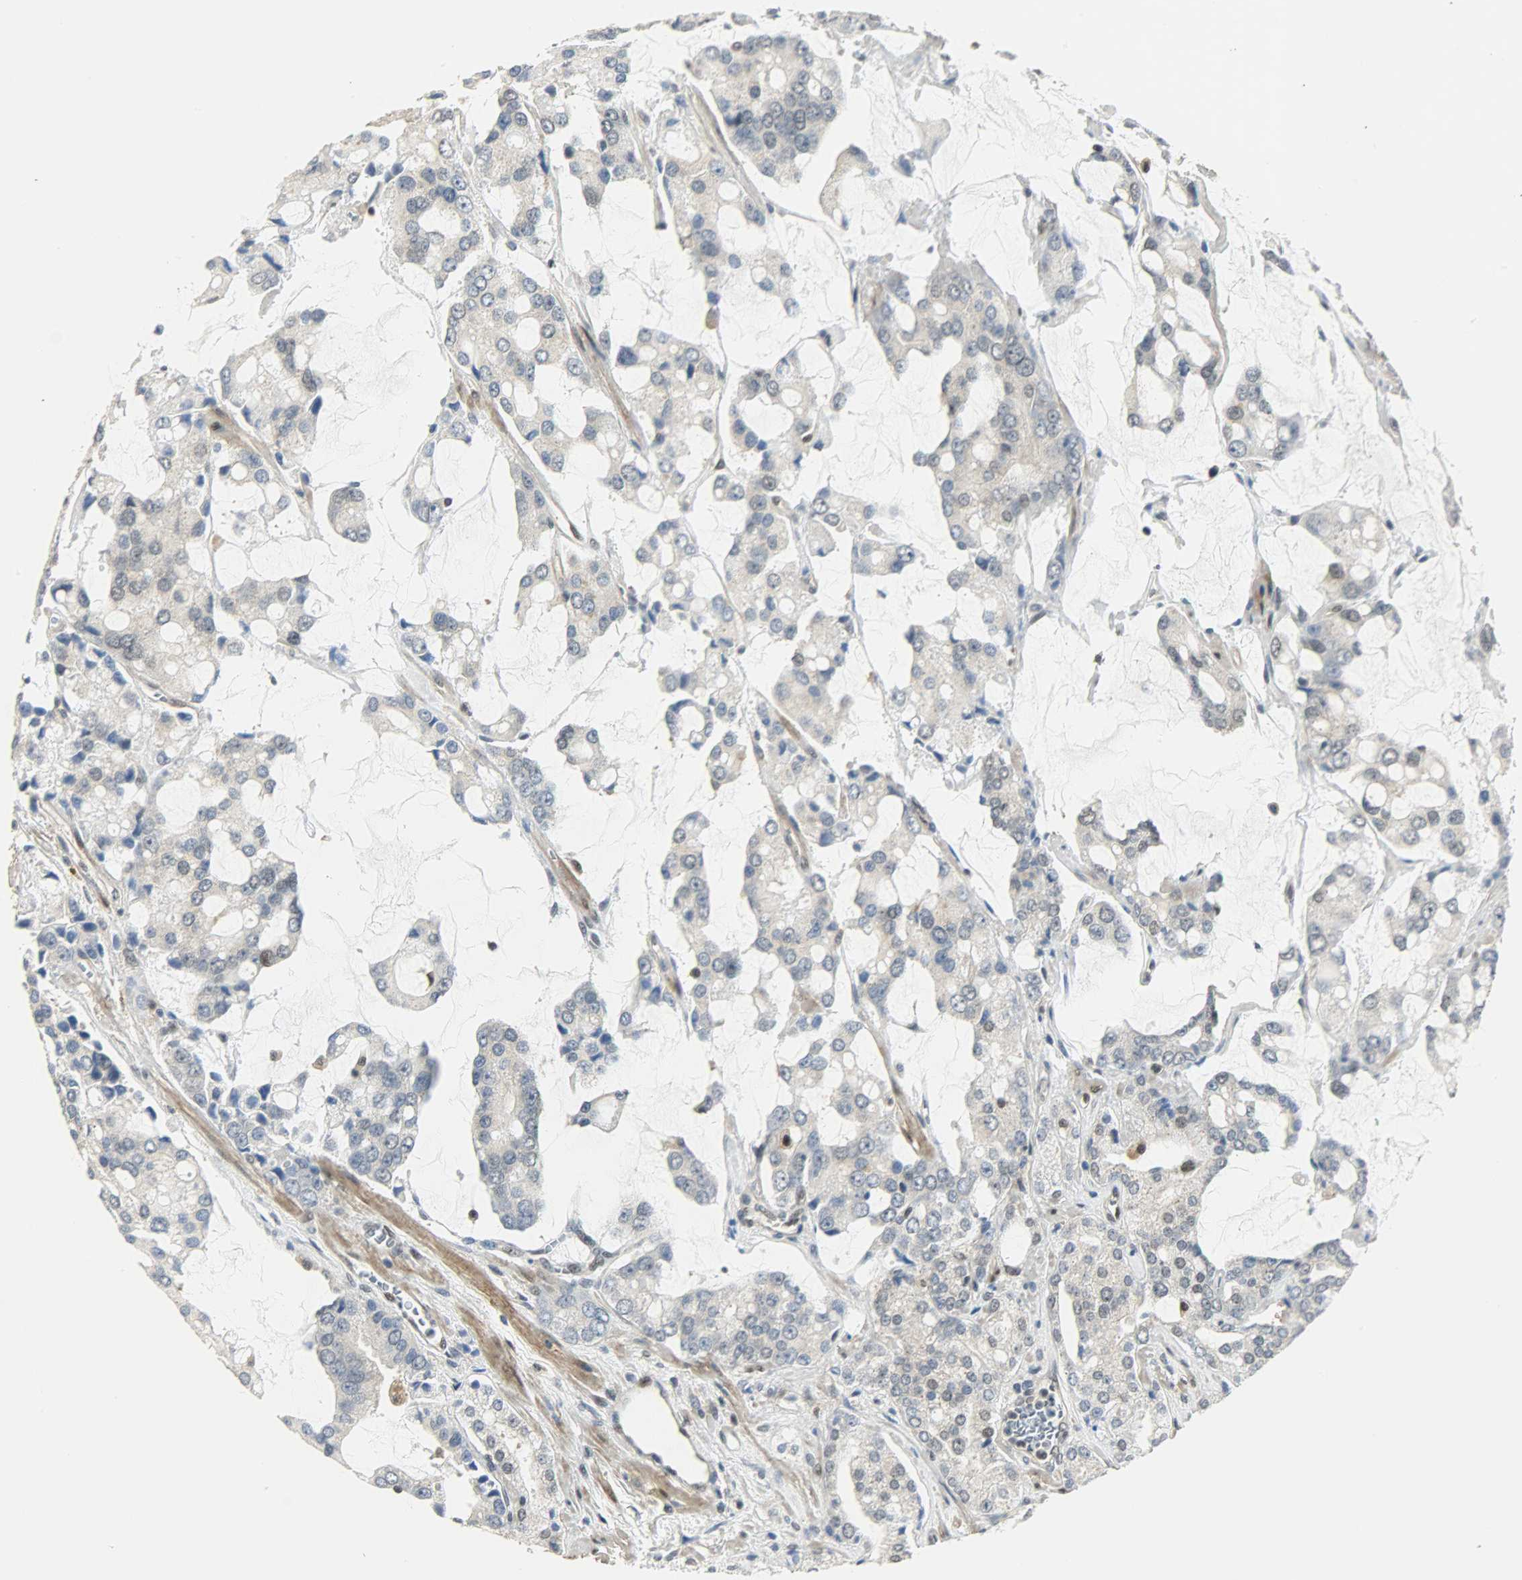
{"staining": {"intensity": "weak", "quantity": "<25%", "location": "nuclear"}, "tissue": "prostate cancer", "cell_type": "Tumor cells", "image_type": "cancer", "snomed": [{"axis": "morphology", "description": "Adenocarcinoma, High grade"}, {"axis": "topography", "description": "Prostate"}], "caption": "Immunohistochemistry (IHC) image of prostate cancer stained for a protein (brown), which shows no staining in tumor cells.", "gene": "NPEPL1", "patient": {"sex": "male", "age": 67}}